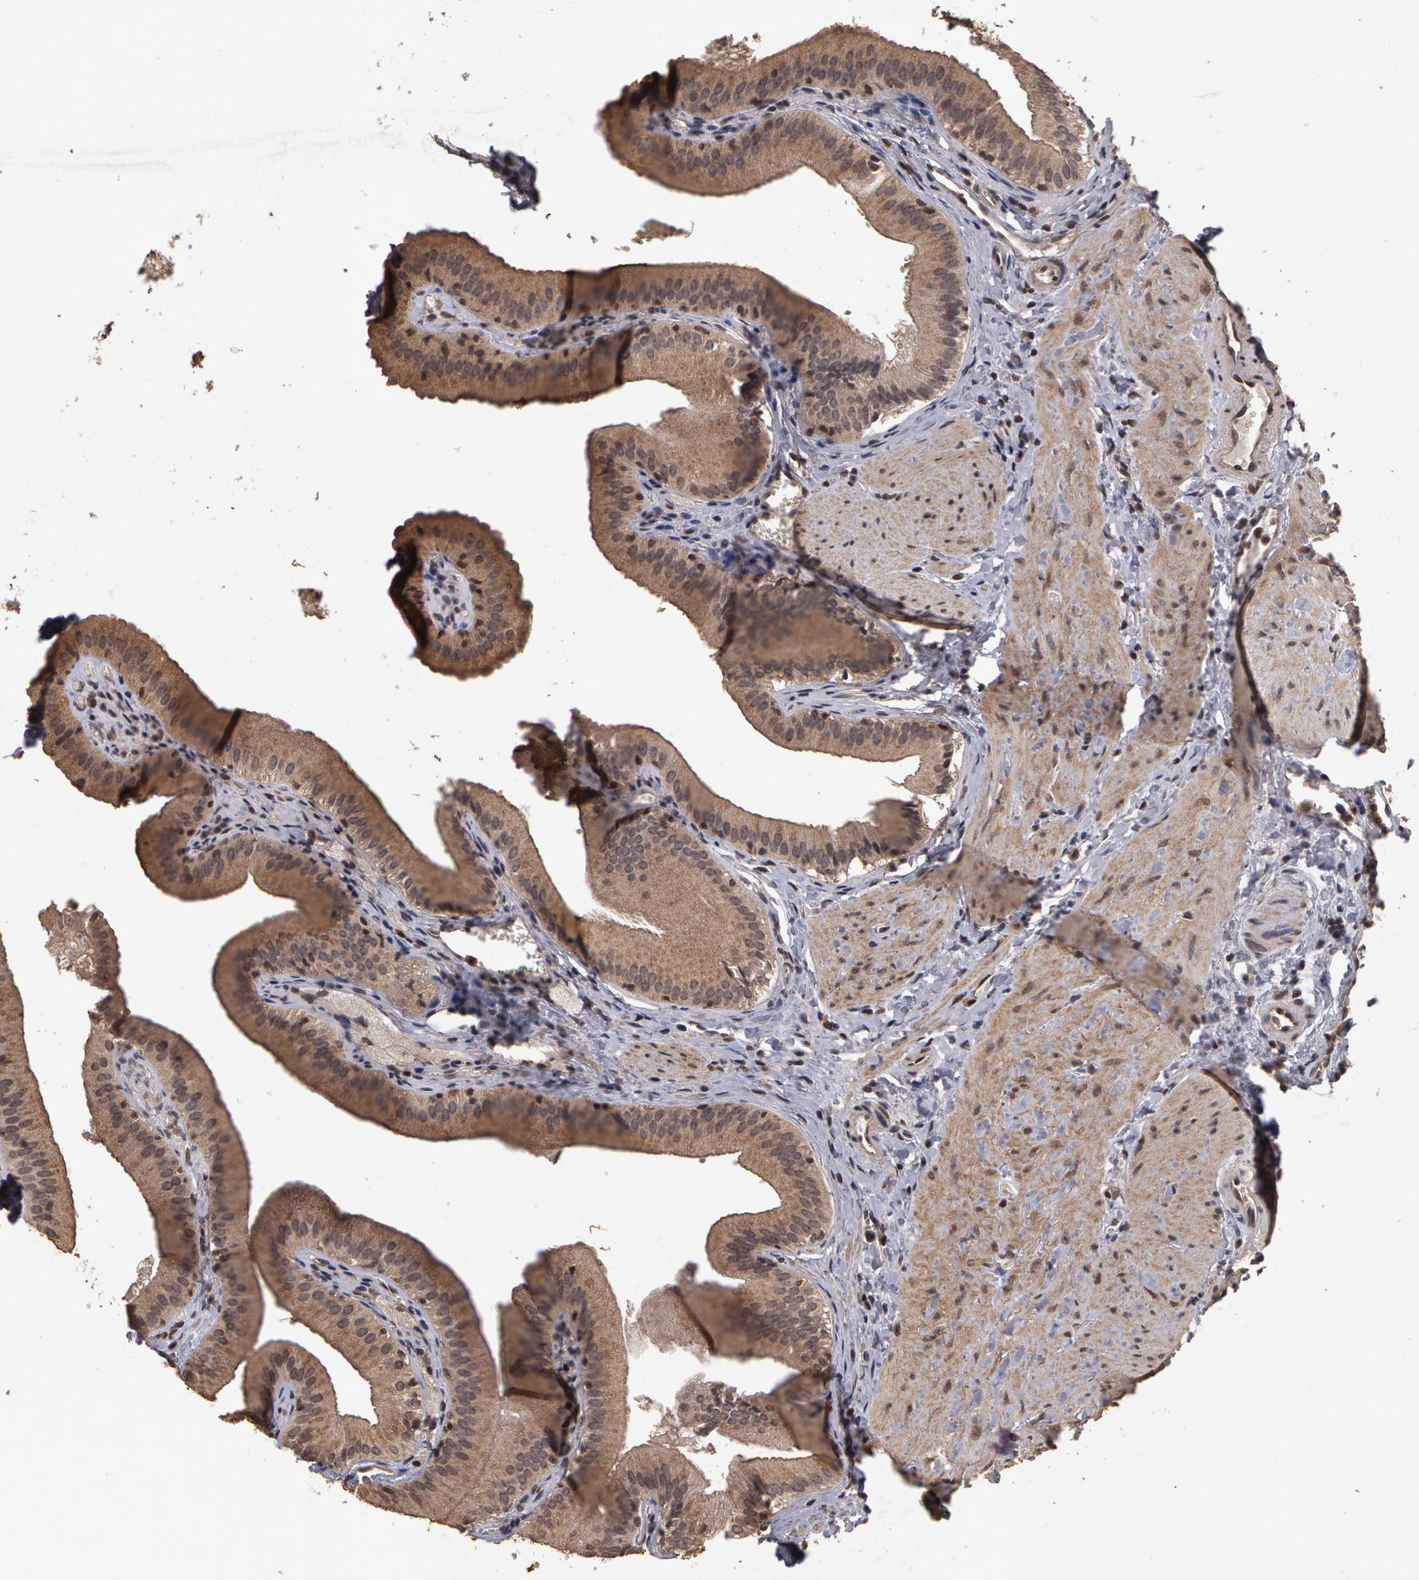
{"staining": {"intensity": "moderate", "quantity": ">75%", "location": "cytoplasmic/membranous"}, "tissue": "gallbladder", "cell_type": "Glandular cells", "image_type": "normal", "snomed": [{"axis": "morphology", "description": "Normal tissue, NOS"}, {"axis": "topography", "description": "Gallbladder"}], "caption": "The histopathology image demonstrates staining of unremarkable gallbladder, revealing moderate cytoplasmic/membranous protein staining (brown color) within glandular cells.", "gene": "CALR", "patient": {"sex": "female", "age": 24}}